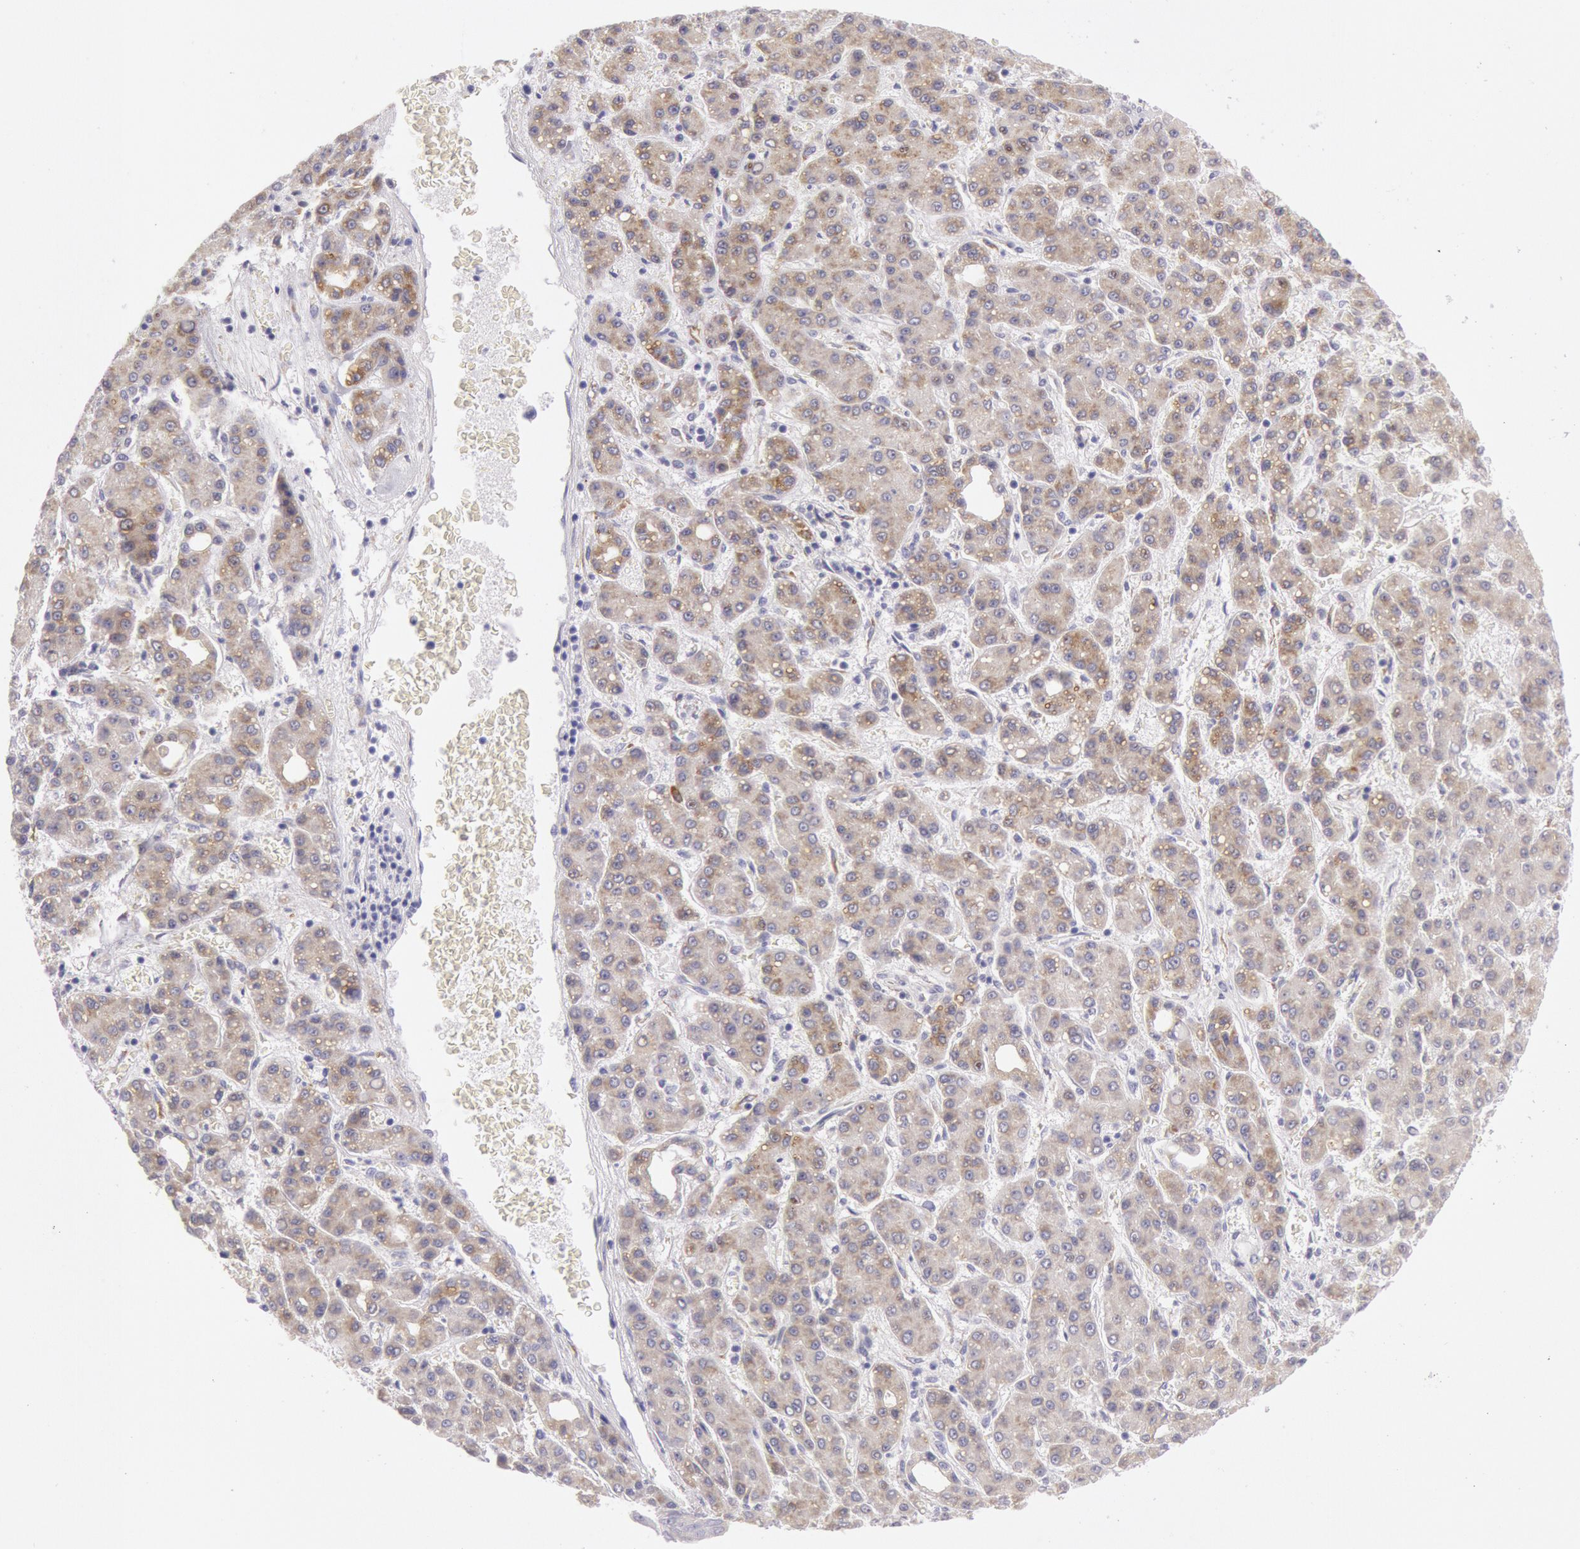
{"staining": {"intensity": "weak", "quantity": ">75%", "location": "cytoplasmic/membranous"}, "tissue": "liver cancer", "cell_type": "Tumor cells", "image_type": "cancer", "snomed": [{"axis": "morphology", "description": "Carcinoma, Hepatocellular, NOS"}, {"axis": "topography", "description": "Liver"}], "caption": "A photomicrograph of liver cancer stained for a protein demonstrates weak cytoplasmic/membranous brown staining in tumor cells.", "gene": "CIDEB", "patient": {"sex": "male", "age": 69}}